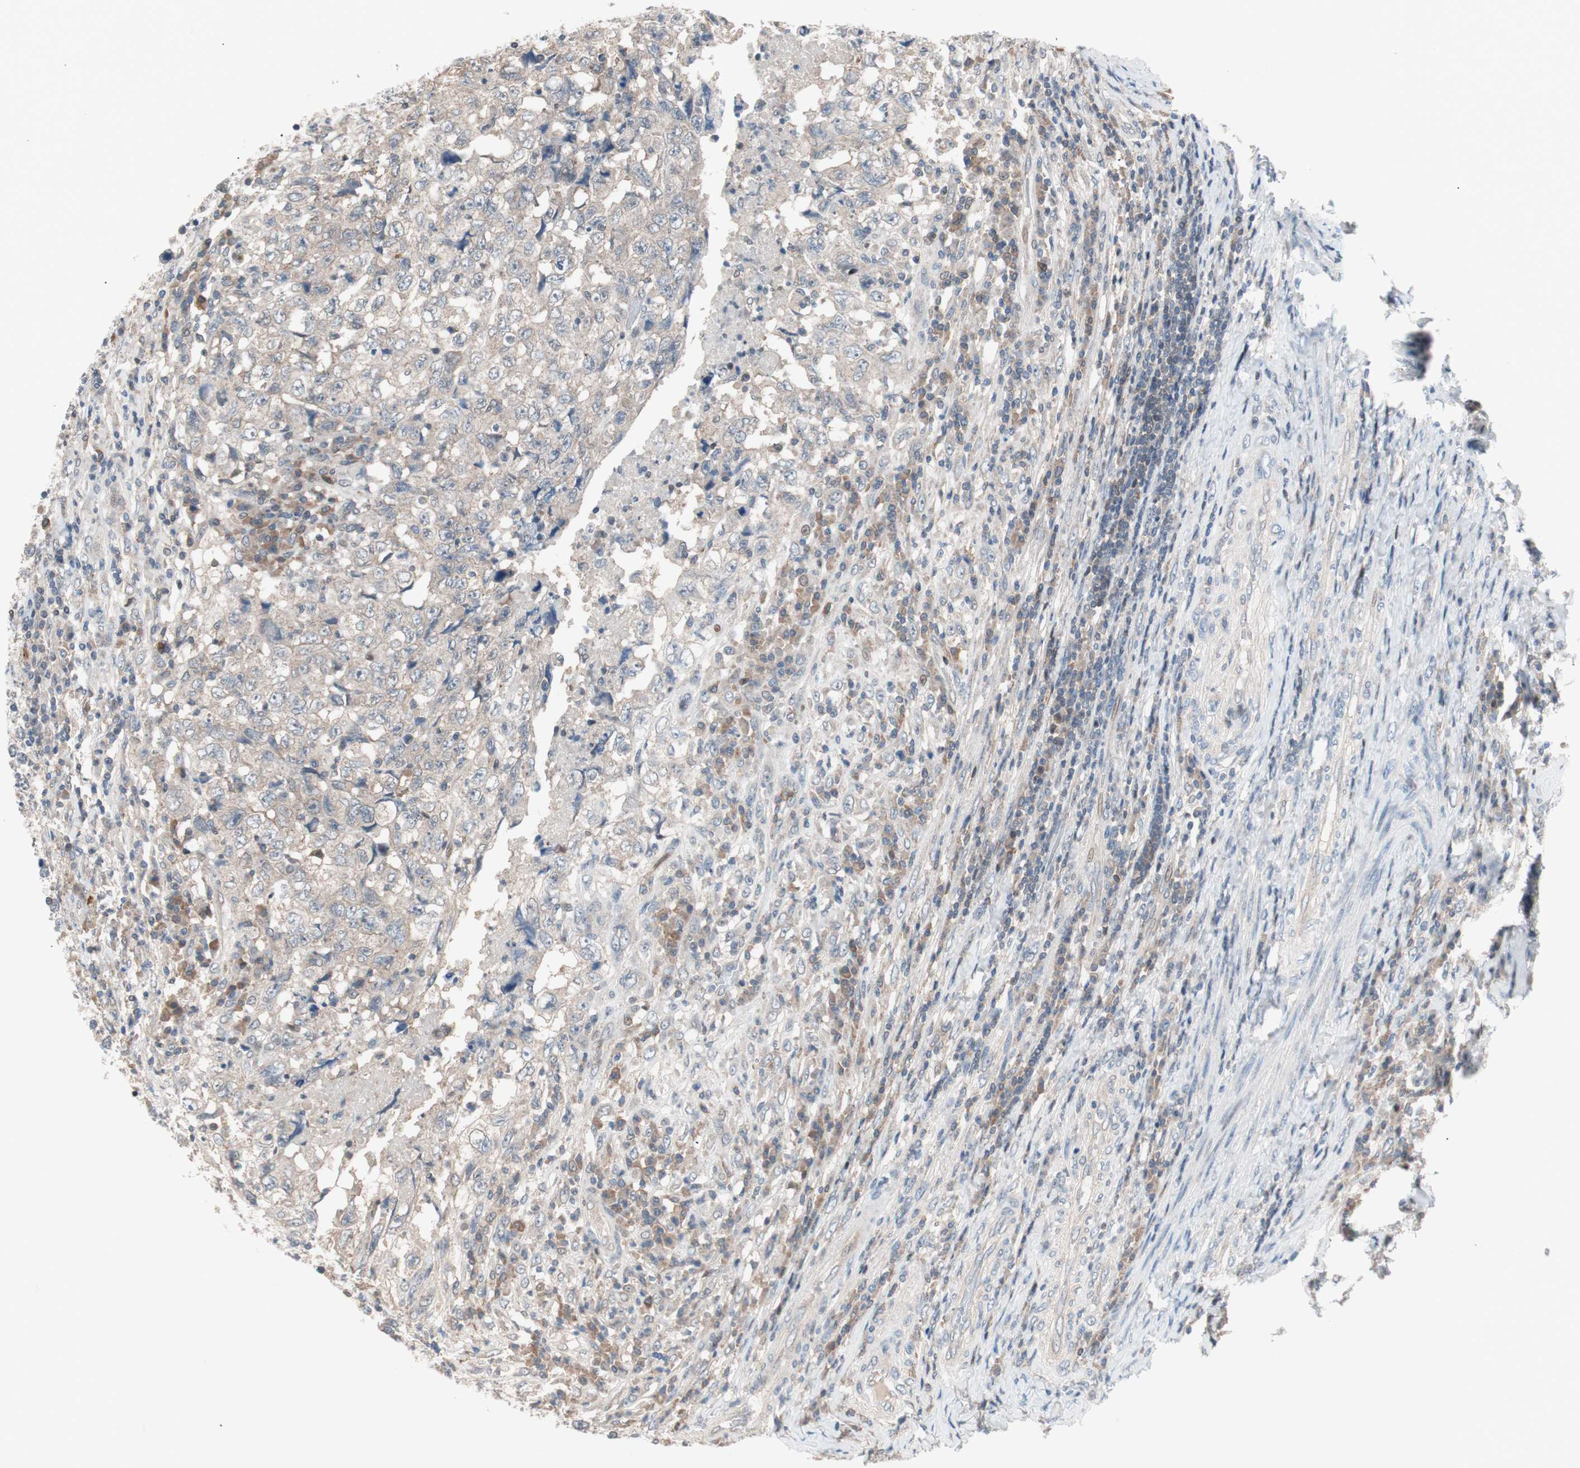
{"staining": {"intensity": "weak", "quantity": ">75%", "location": "cytoplasmic/membranous"}, "tissue": "testis cancer", "cell_type": "Tumor cells", "image_type": "cancer", "snomed": [{"axis": "morphology", "description": "Necrosis, NOS"}, {"axis": "morphology", "description": "Carcinoma, Embryonal, NOS"}, {"axis": "topography", "description": "Testis"}], "caption": "Protein expression by immunohistochemistry (IHC) reveals weak cytoplasmic/membranous expression in approximately >75% of tumor cells in testis cancer.", "gene": "POLH", "patient": {"sex": "male", "age": 19}}